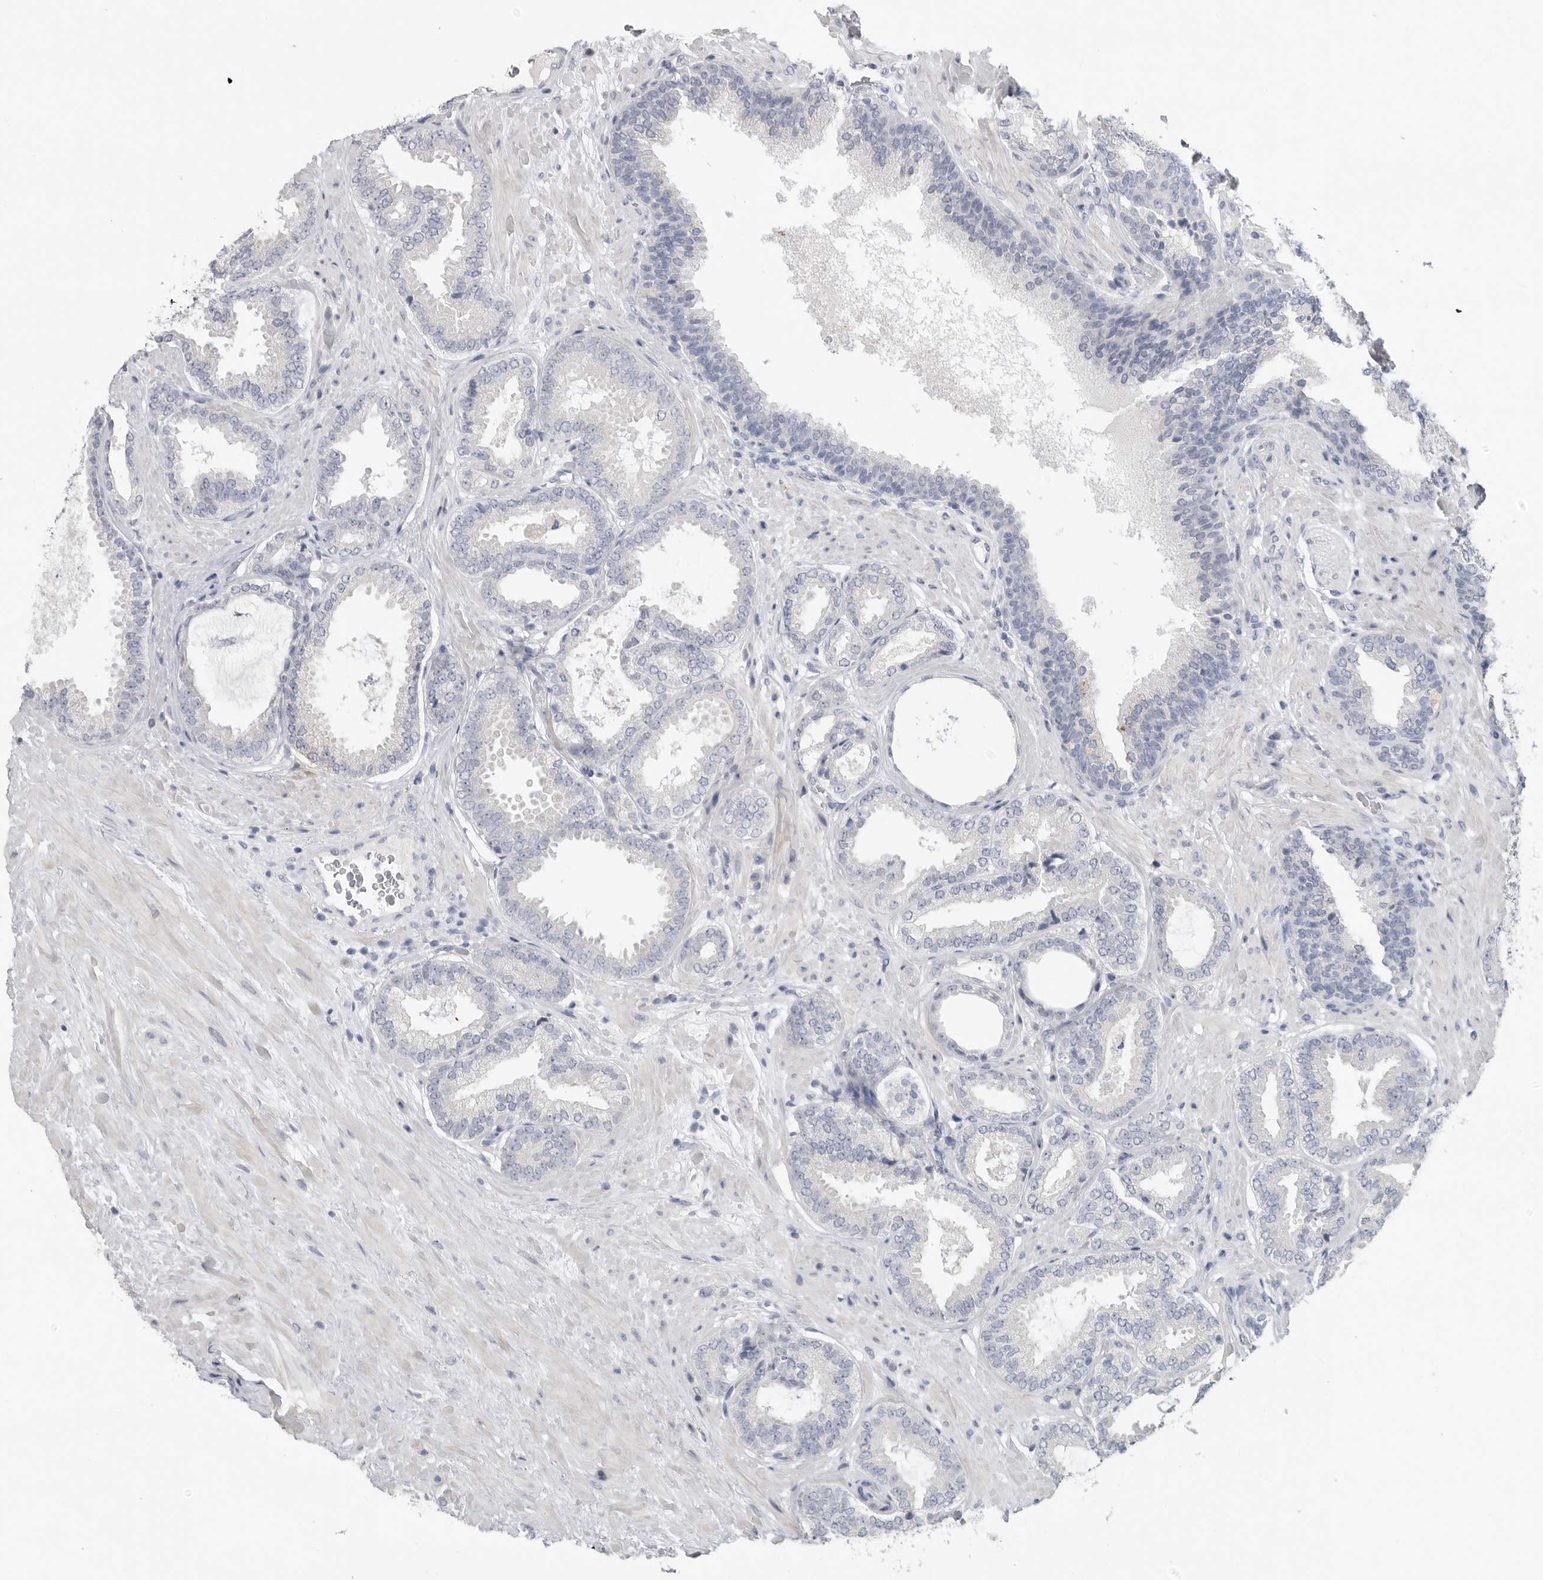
{"staining": {"intensity": "negative", "quantity": "none", "location": "none"}, "tissue": "prostate cancer", "cell_type": "Tumor cells", "image_type": "cancer", "snomed": [{"axis": "morphology", "description": "Adenocarcinoma, Low grade"}, {"axis": "topography", "description": "Prostate"}], "caption": "Micrograph shows no significant protein positivity in tumor cells of prostate cancer.", "gene": "REG4", "patient": {"sex": "male", "age": 71}}